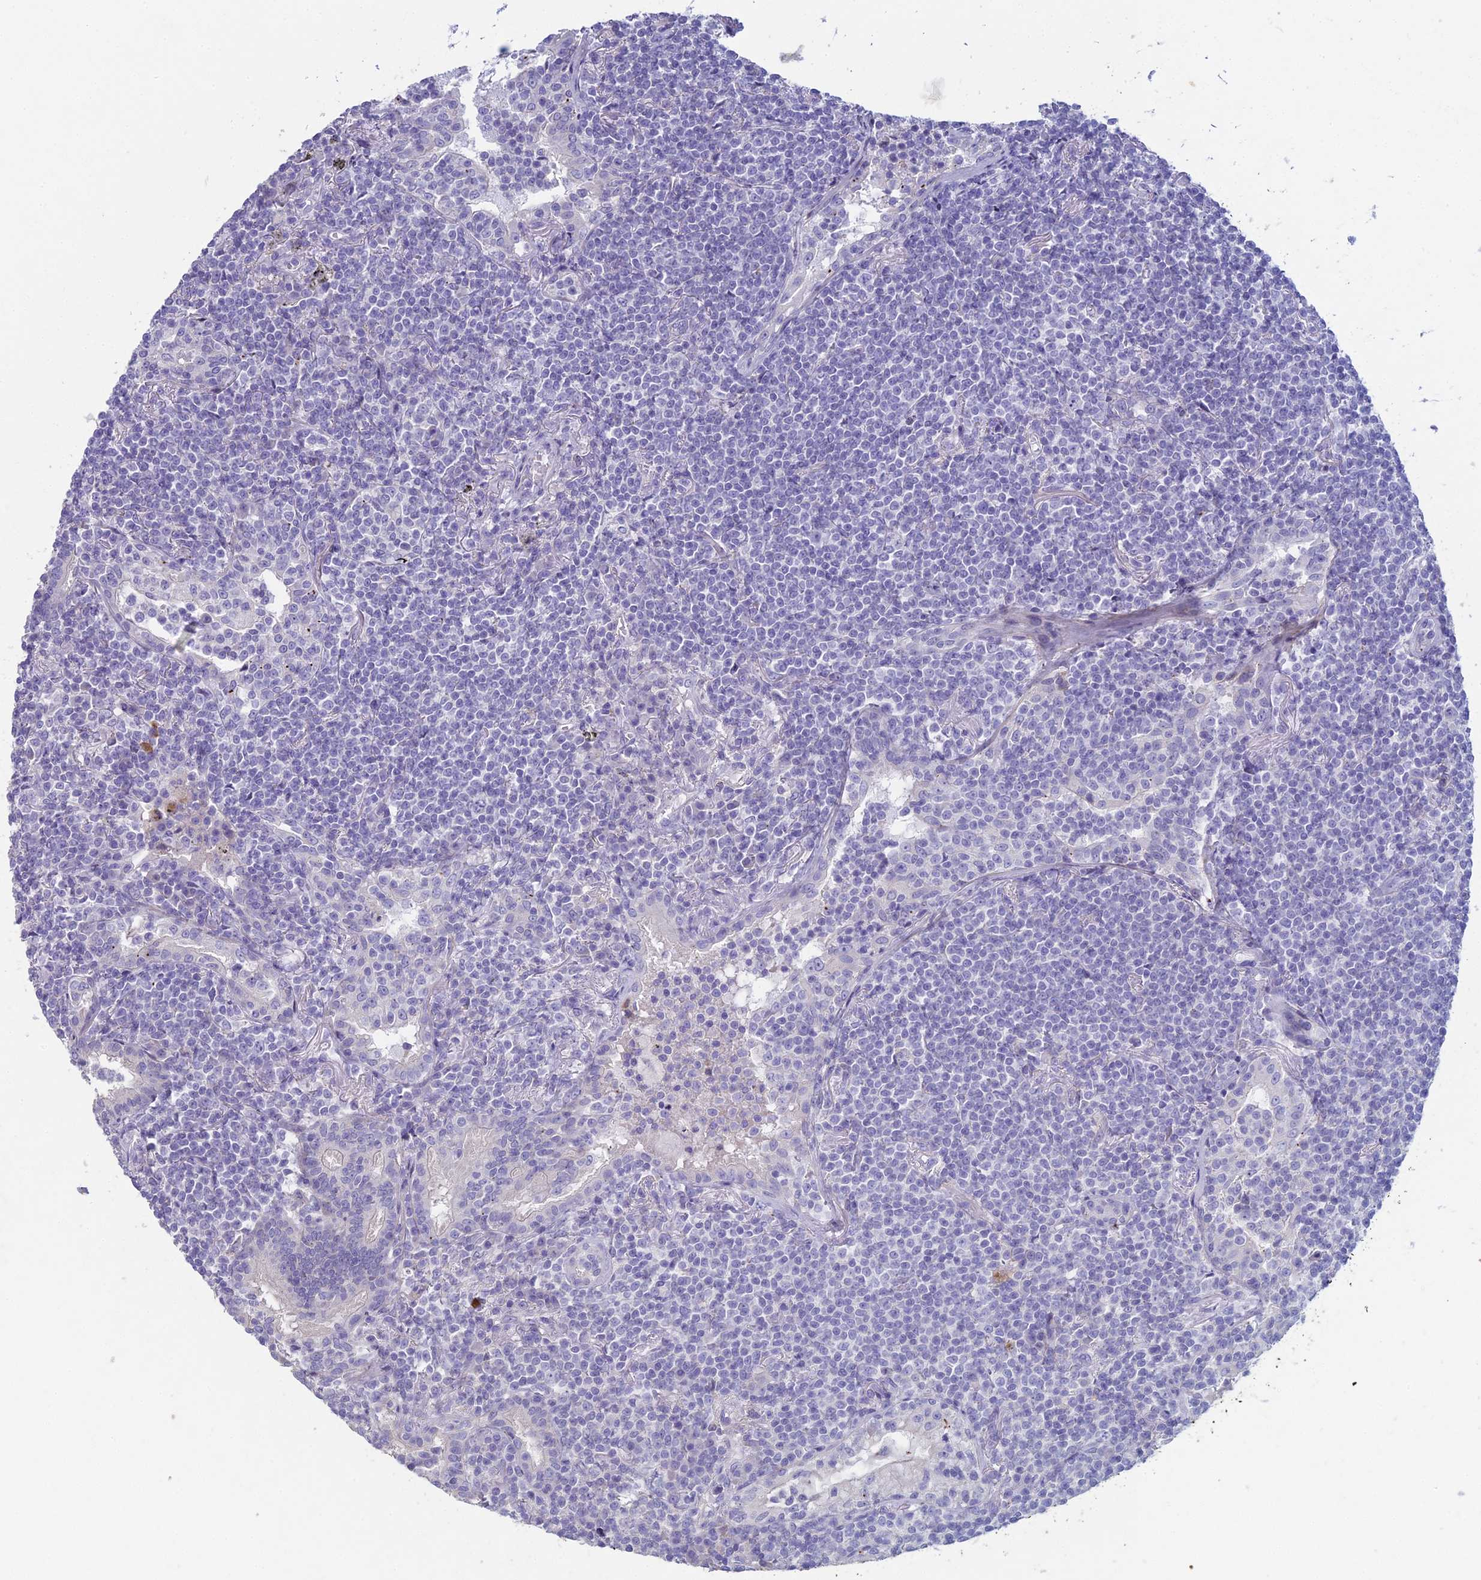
{"staining": {"intensity": "negative", "quantity": "none", "location": "none"}, "tissue": "lymphoma", "cell_type": "Tumor cells", "image_type": "cancer", "snomed": [{"axis": "morphology", "description": "Malignant lymphoma, non-Hodgkin's type, Low grade"}, {"axis": "topography", "description": "Lung"}], "caption": "Immunohistochemical staining of human lymphoma demonstrates no significant staining in tumor cells.", "gene": "NCAM1", "patient": {"sex": "female", "age": 71}}